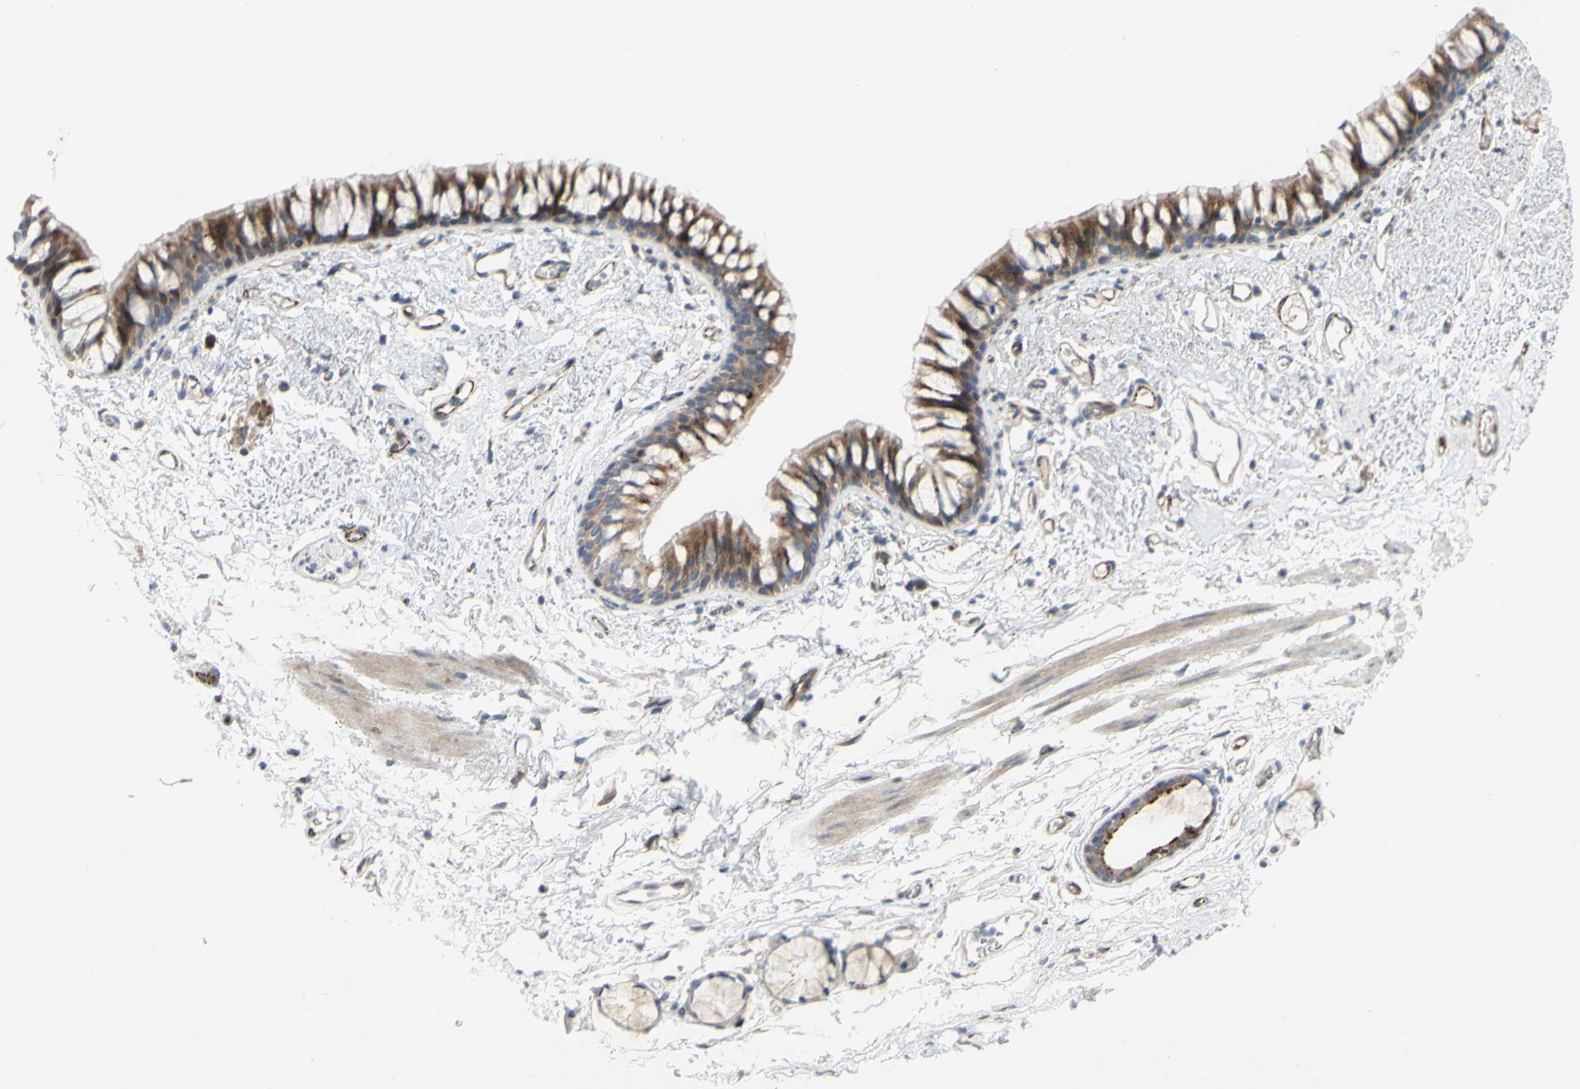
{"staining": {"intensity": "weak", "quantity": ">75%", "location": "cytoplasmic/membranous"}, "tissue": "adipose tissue", "cell_type": "Adipocytes", "image_type": "normal", "snomed": [{"axis": "morphology", "description": "Normal tissue, NOS"}, {"axis": "topography", "description": "Bronchus"}], "caption": "Immunohistochemical staining of unremarkable adipose tissue demonstrates weak cytoplasmic/membranous protein expression in about >75% of adipocytes. Using DAB (3,3'-diaminobenzidine) (brown) and hematoxylin (blue) stains, captured at high magnification using brightfield microscopy.", "gene": "CDCP1", "patient": {"sex": "female", "age": 73}}